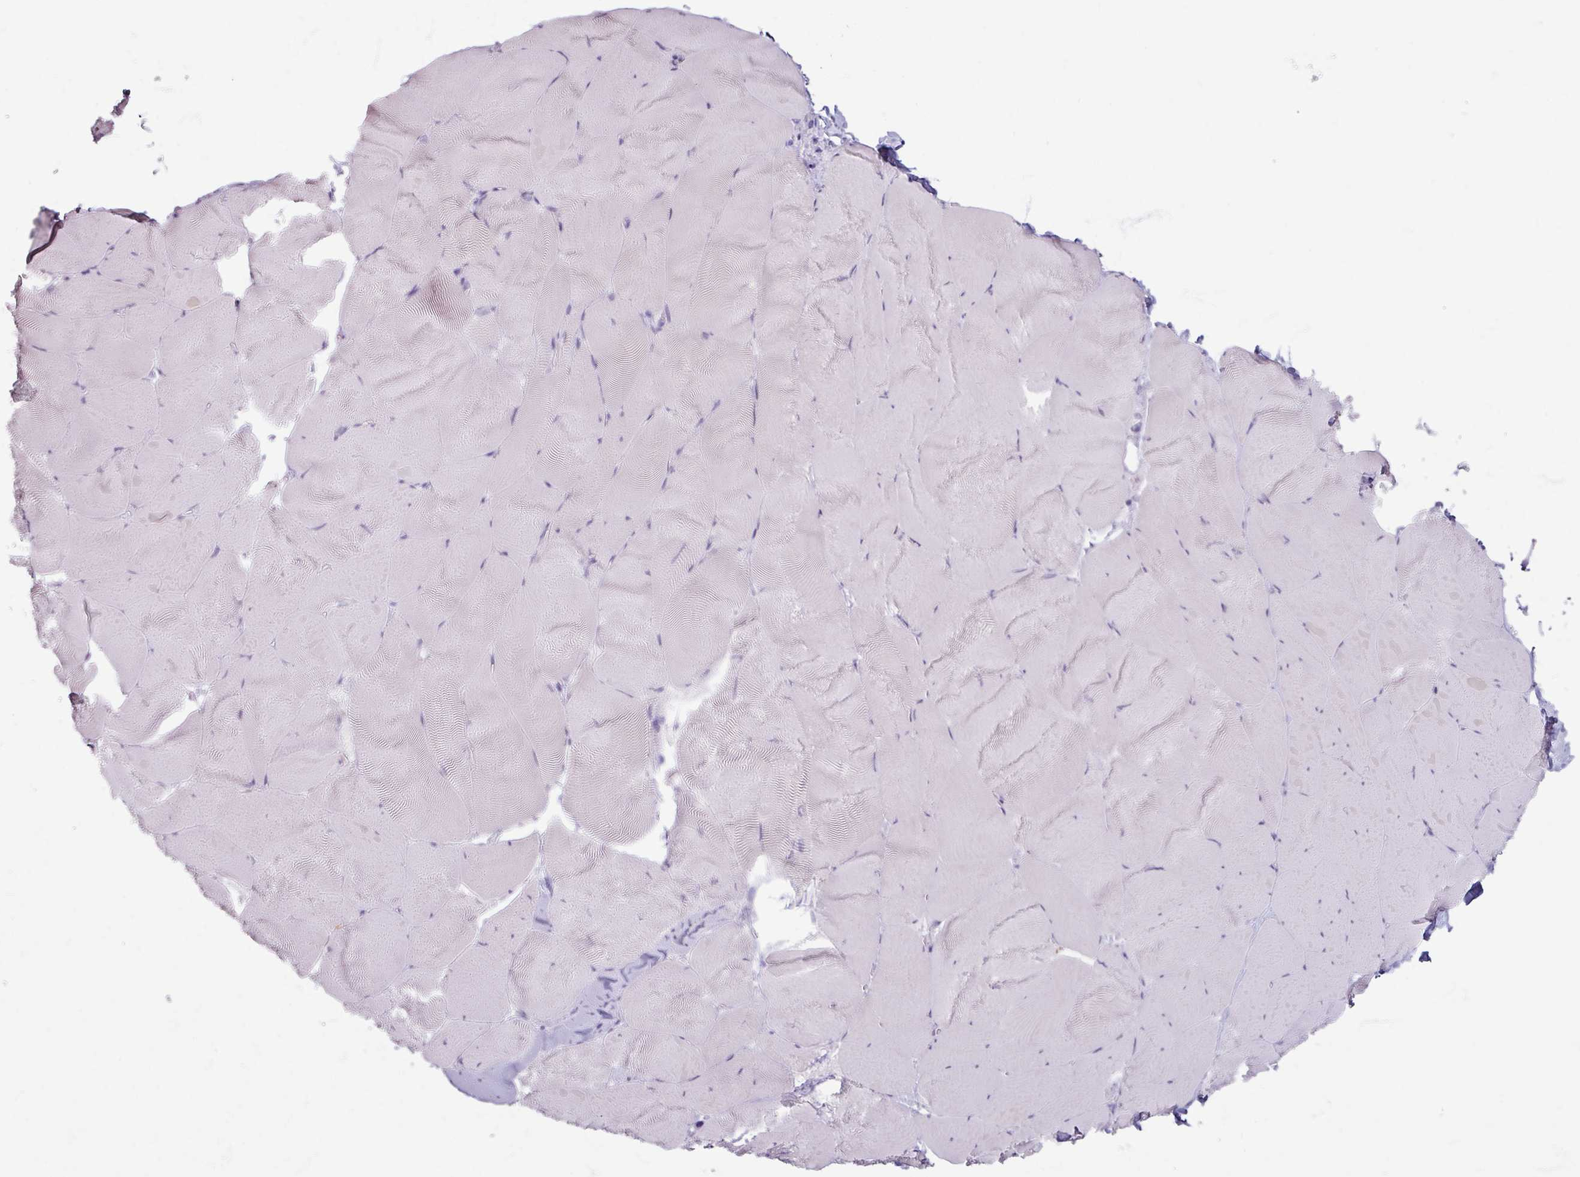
{"staining": {"intensity": "negative", "quantity": "none", "location": "none"}, "tissue": "skeletal muscle", "cell_type": "Myocytes", "image_type": "normal", "snomed": [{"axis": "morphology", "description": "Normal tissue, NOS"}, {"axis": "topography", "description": "Skeletal muscle"}], "caption": "High power microscopy micrograph of an IHC micrograph of normal skeletal muscle, revealing no significant expression in myocytes. Nuclei are stained in blue.", "gene": "PTPRC", "patient": {"sex": "female", "age": 64}}